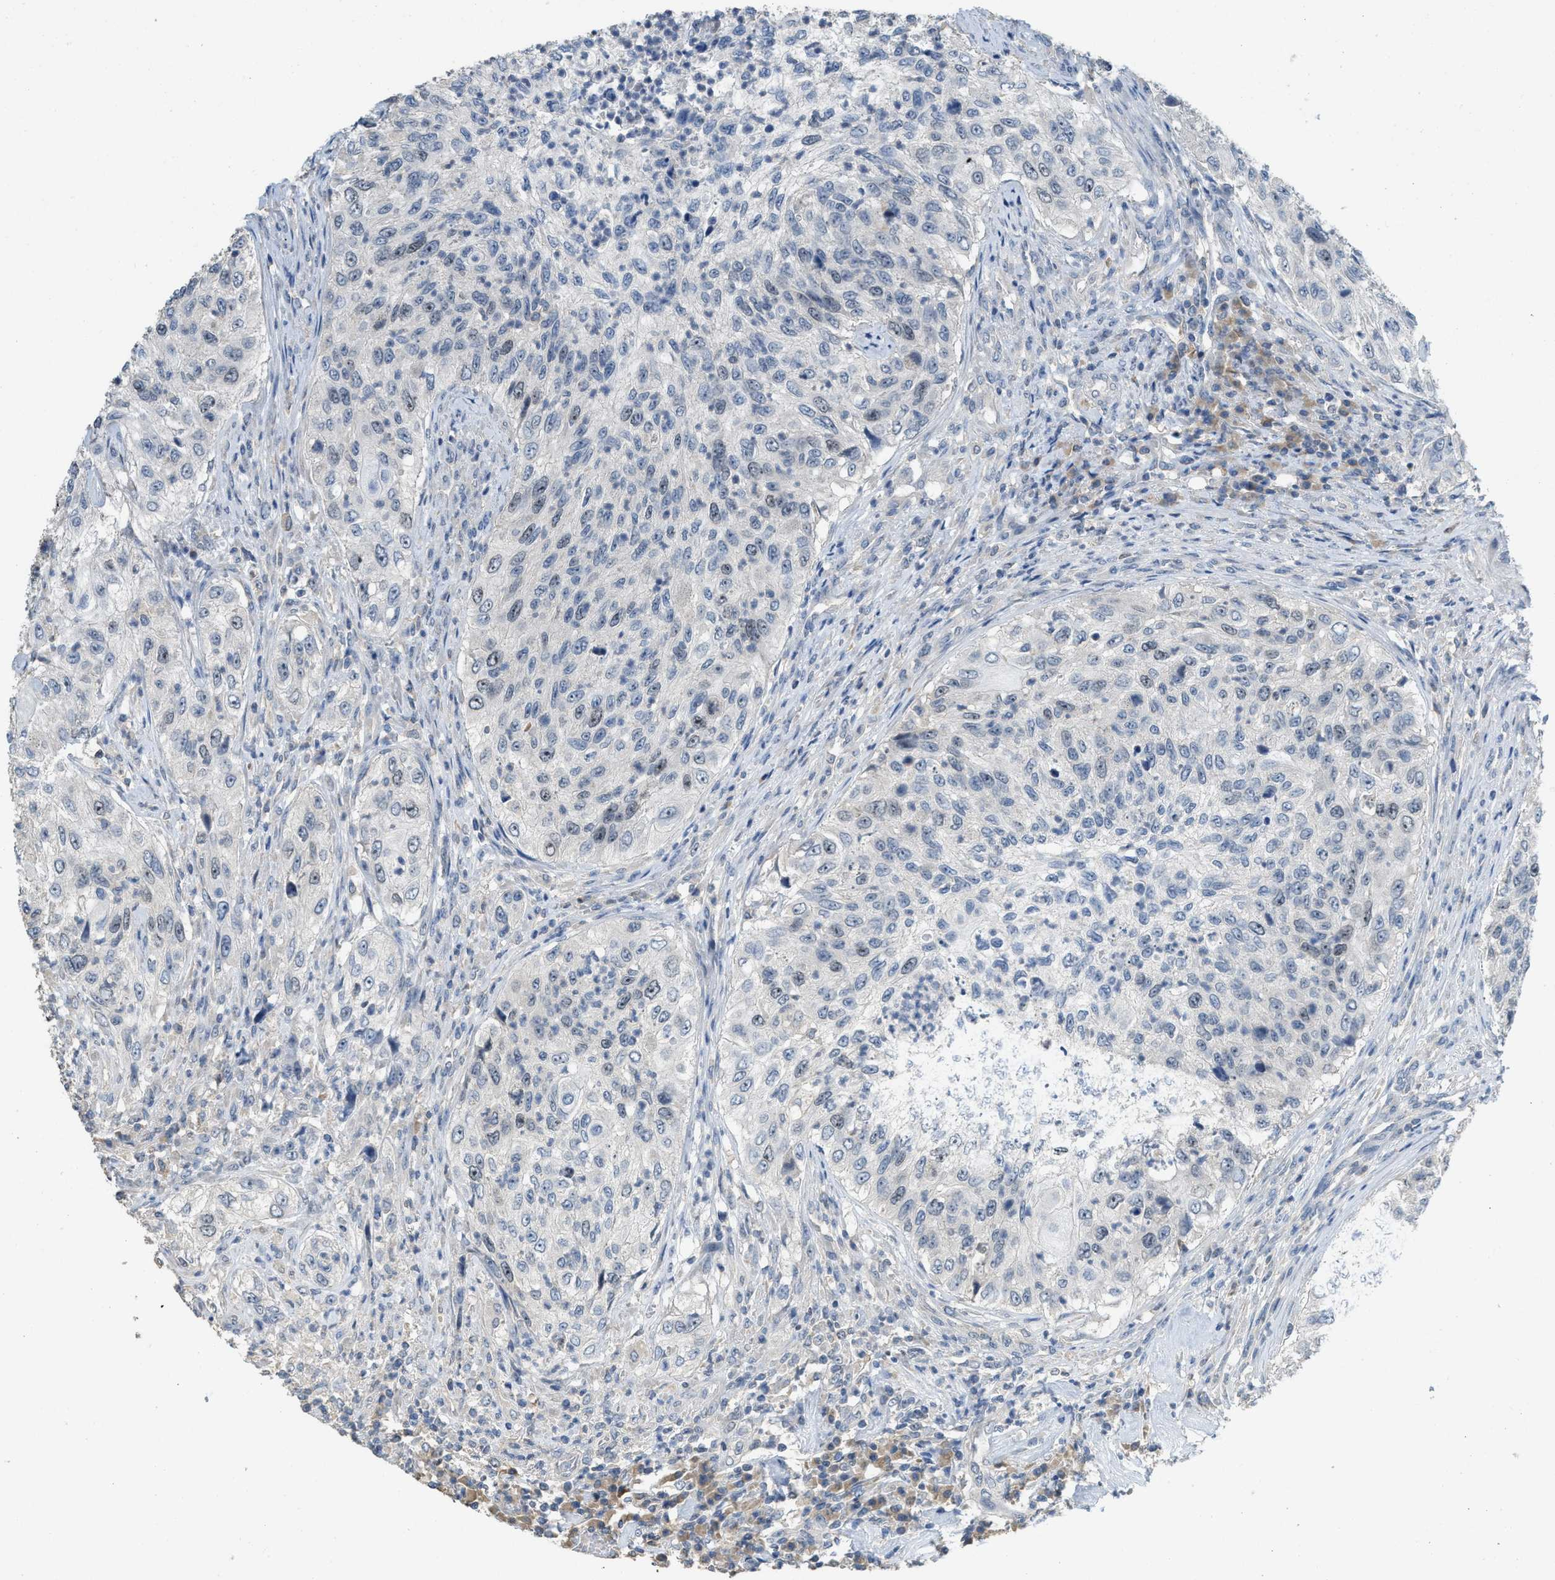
{"staining": {"intensity": "moderate", "quantity": "<25%", "location": "nuclear"}, "tissue": "urothelial cancer", "cell_type": "Tumor cells", "image_type": "cancer", "snomed": [{"axis": "morphology", "description": "Urothelial carcinoma, High grade"}, {"axis": "topography", "description": "Urinary bladder"}], "caption": "High-grade urothelial carcinoma stained for a protein (brown) displays moderate nuclear positive staining in about <25% of tumor cells.", "gene": "MIS18A", "patient": {"sex": "female", "age": 60}}